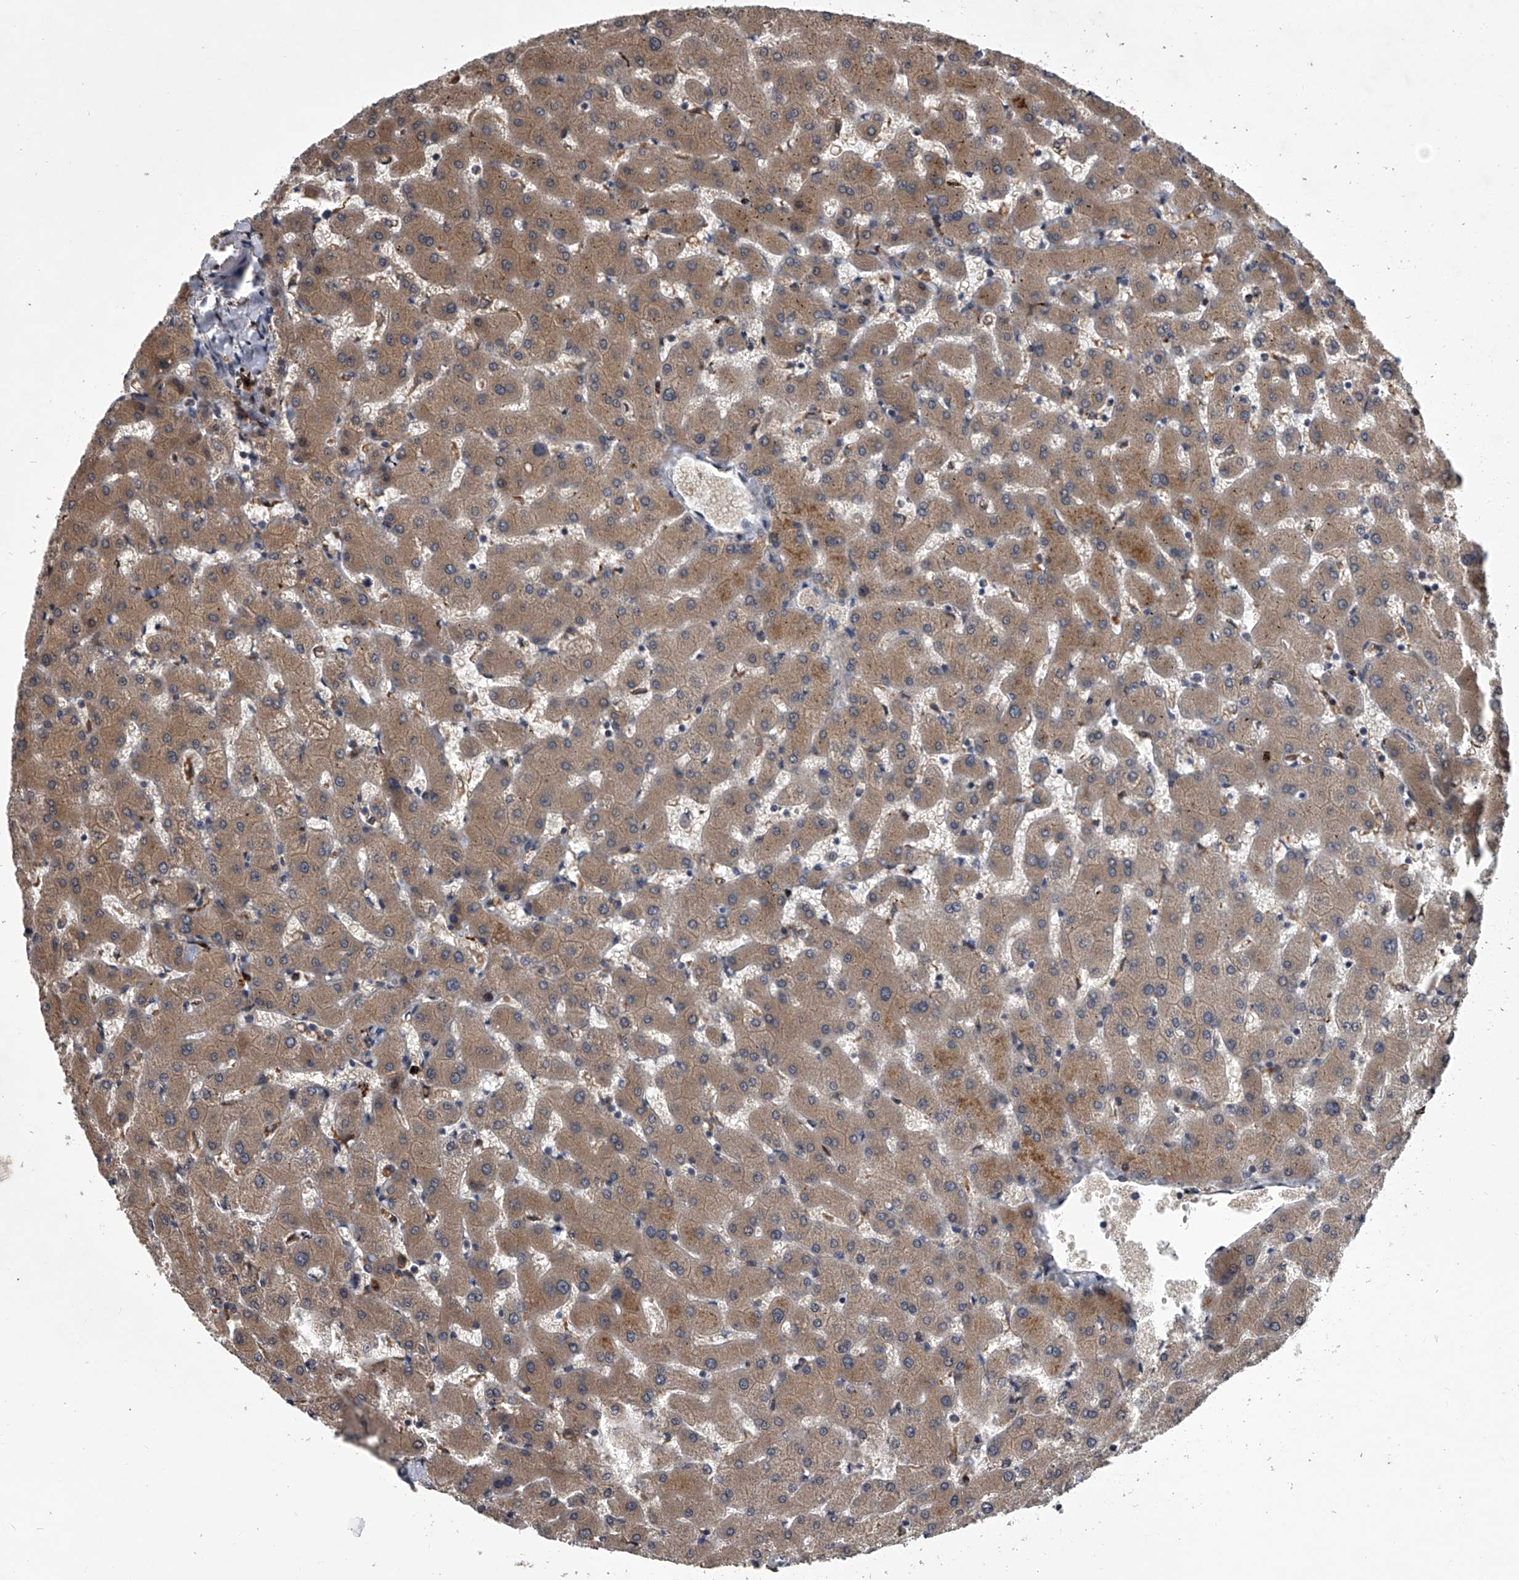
{"staining": {"intensity": "negative", "quantity": "none", "location": "none"}, "tissue": "liver", "cell_type": "Cholangiocytes", "image_type": "normal", "snomed": [{"axis": "morphology", "description": "Normal tissue, NOS"}, {"axis": "topography", "description": "Liver"}], "caption": "A high-resolution image shows immunohistochemistry staining of benign liver, which reveals no significant positivity in cholangiocytes.", "gene": "TRIM8", "patient": {"sex": "female", "age": 63}}